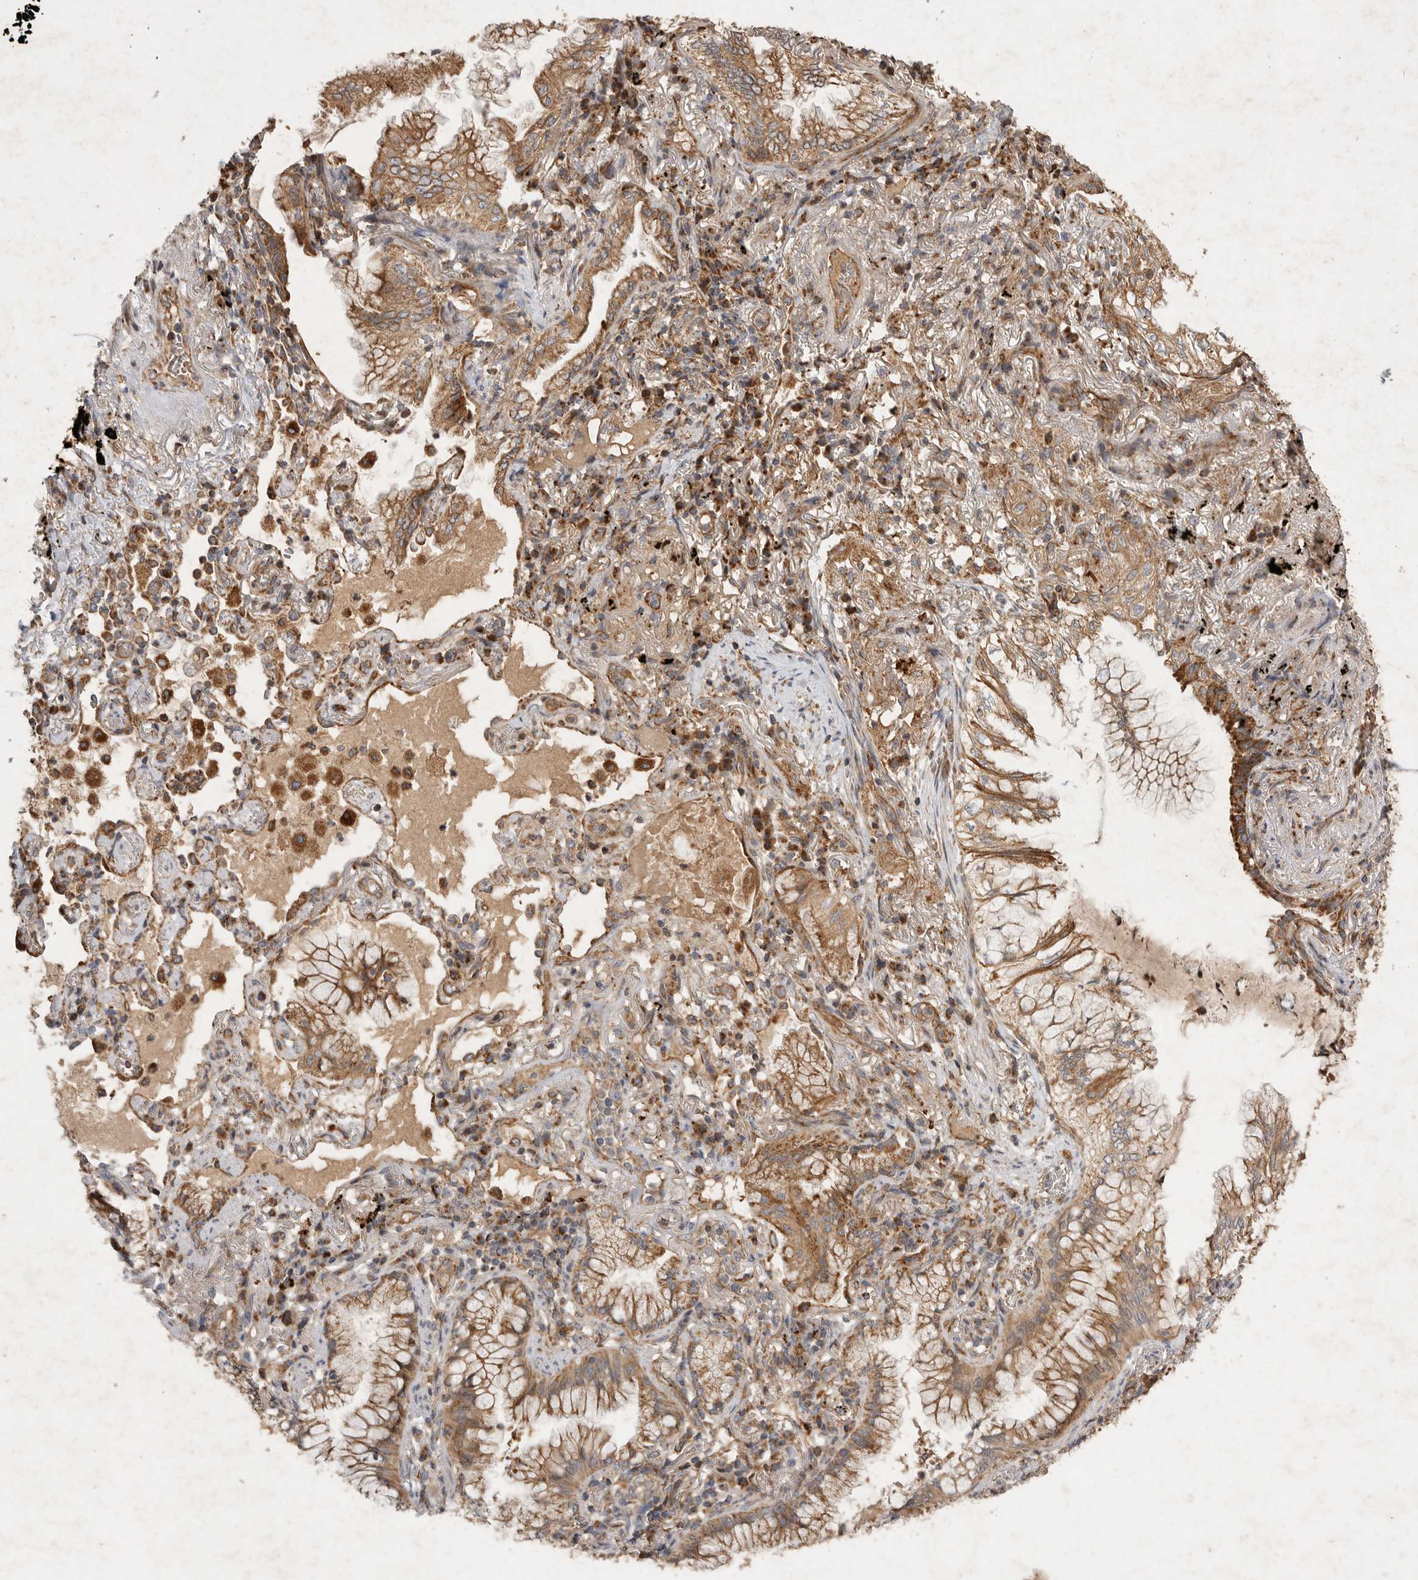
{"staining": {"intensity": "moderate", "quantity": ">75%", "location": "cytoplasmic/membranous"}, "tissue": "lung cancer", "cell_type": "Tumor cells", "image_type": "cancer", "snomed": [{"axis": "morphology", "description": "Adenocarcinoma, NOS"}, {"axis": "topography", "description": "Lung"}], "caption": "A brown stain highlights moderate cytoplasmic/membranous staining of a protein in human adenocarcinoma (lung) tumor cells. Immunohistochemistry stains the protein of interest in brown and the nuclei are stained blue.", "gene": "MRPL41", "patient": {"sex": "female", "age": 70}}